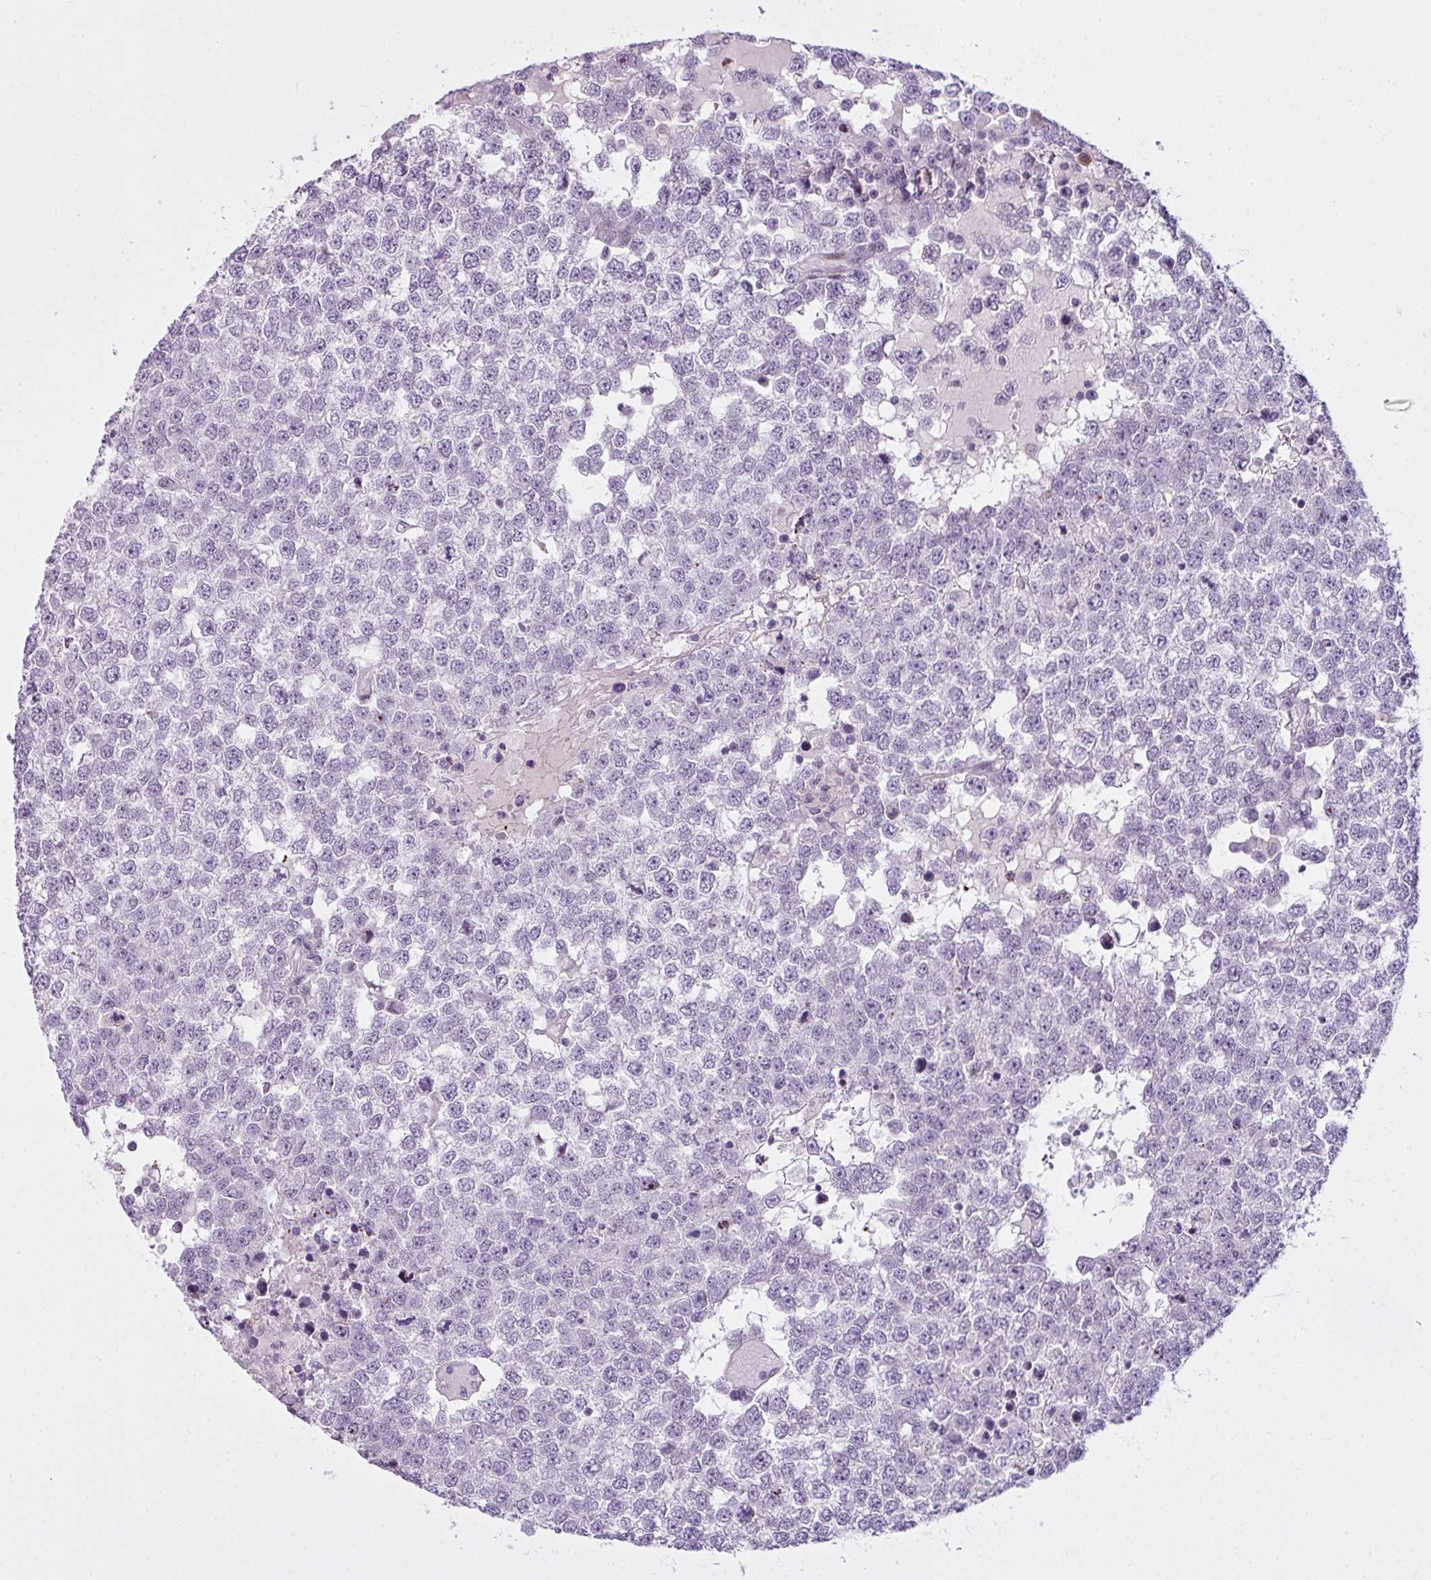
{"staining": {"intensity": "negative", "quantity": "none", "location": "none"}, "tissue": "testis cancer", "cell_type": "Tumor cells", "image_type": "cancer", "snomed": [{"axis": "morphology", "description": "Seminoma, NOS"}, {"axis": "topography", "description": "Testis"}], "caption": "IHC micrograph of neoplastic tissue: human testis cancer stained with DAB (3,3'-diaminobenzidine) demonstrates no significant protein positivity in tumor cells. (DAB (3,3'-diaminobenzidine) IHC, high magnification).", "gene": "ZNF688", "patient": {"sex": "male", "age": 65}}